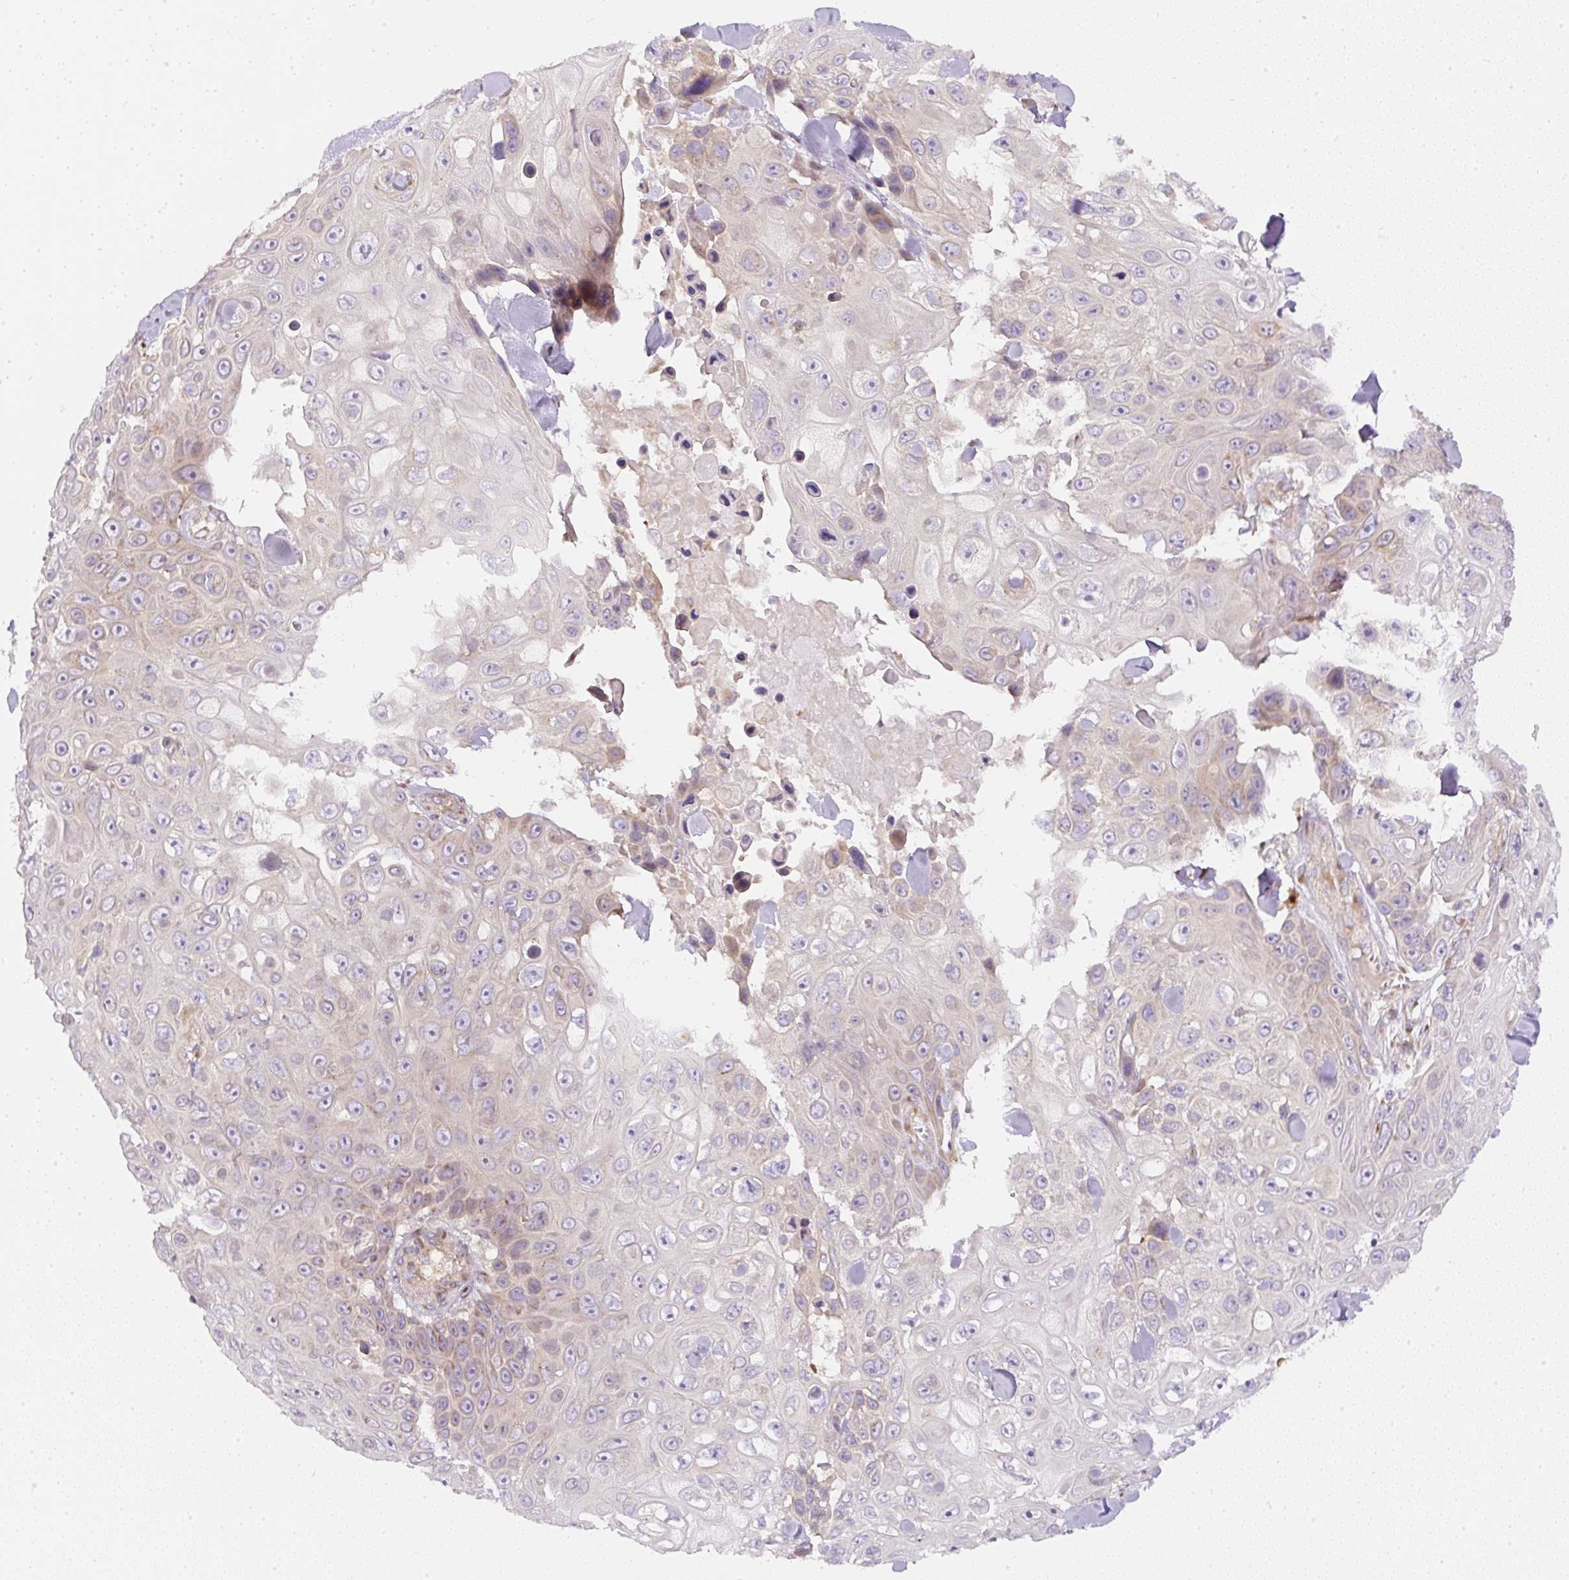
{"staining": {"intensity": "weak", "quantity": "<25%", "location": "cytoplasmic/membranous"}, "tissue": "skin cancer", "cell_type": "Tumor cells", "image_type": "cancer", "snomed": [{"axis": "morphology", "description": "Squamous cell carcinoma, NOS"}, {"axis": "topography", "description": "Skin"}], "caption": "Tumor cells are negative for protein expression in human skin cancer.", "gene": "MLX", "patient": {"sex": "male", "age": 82}}